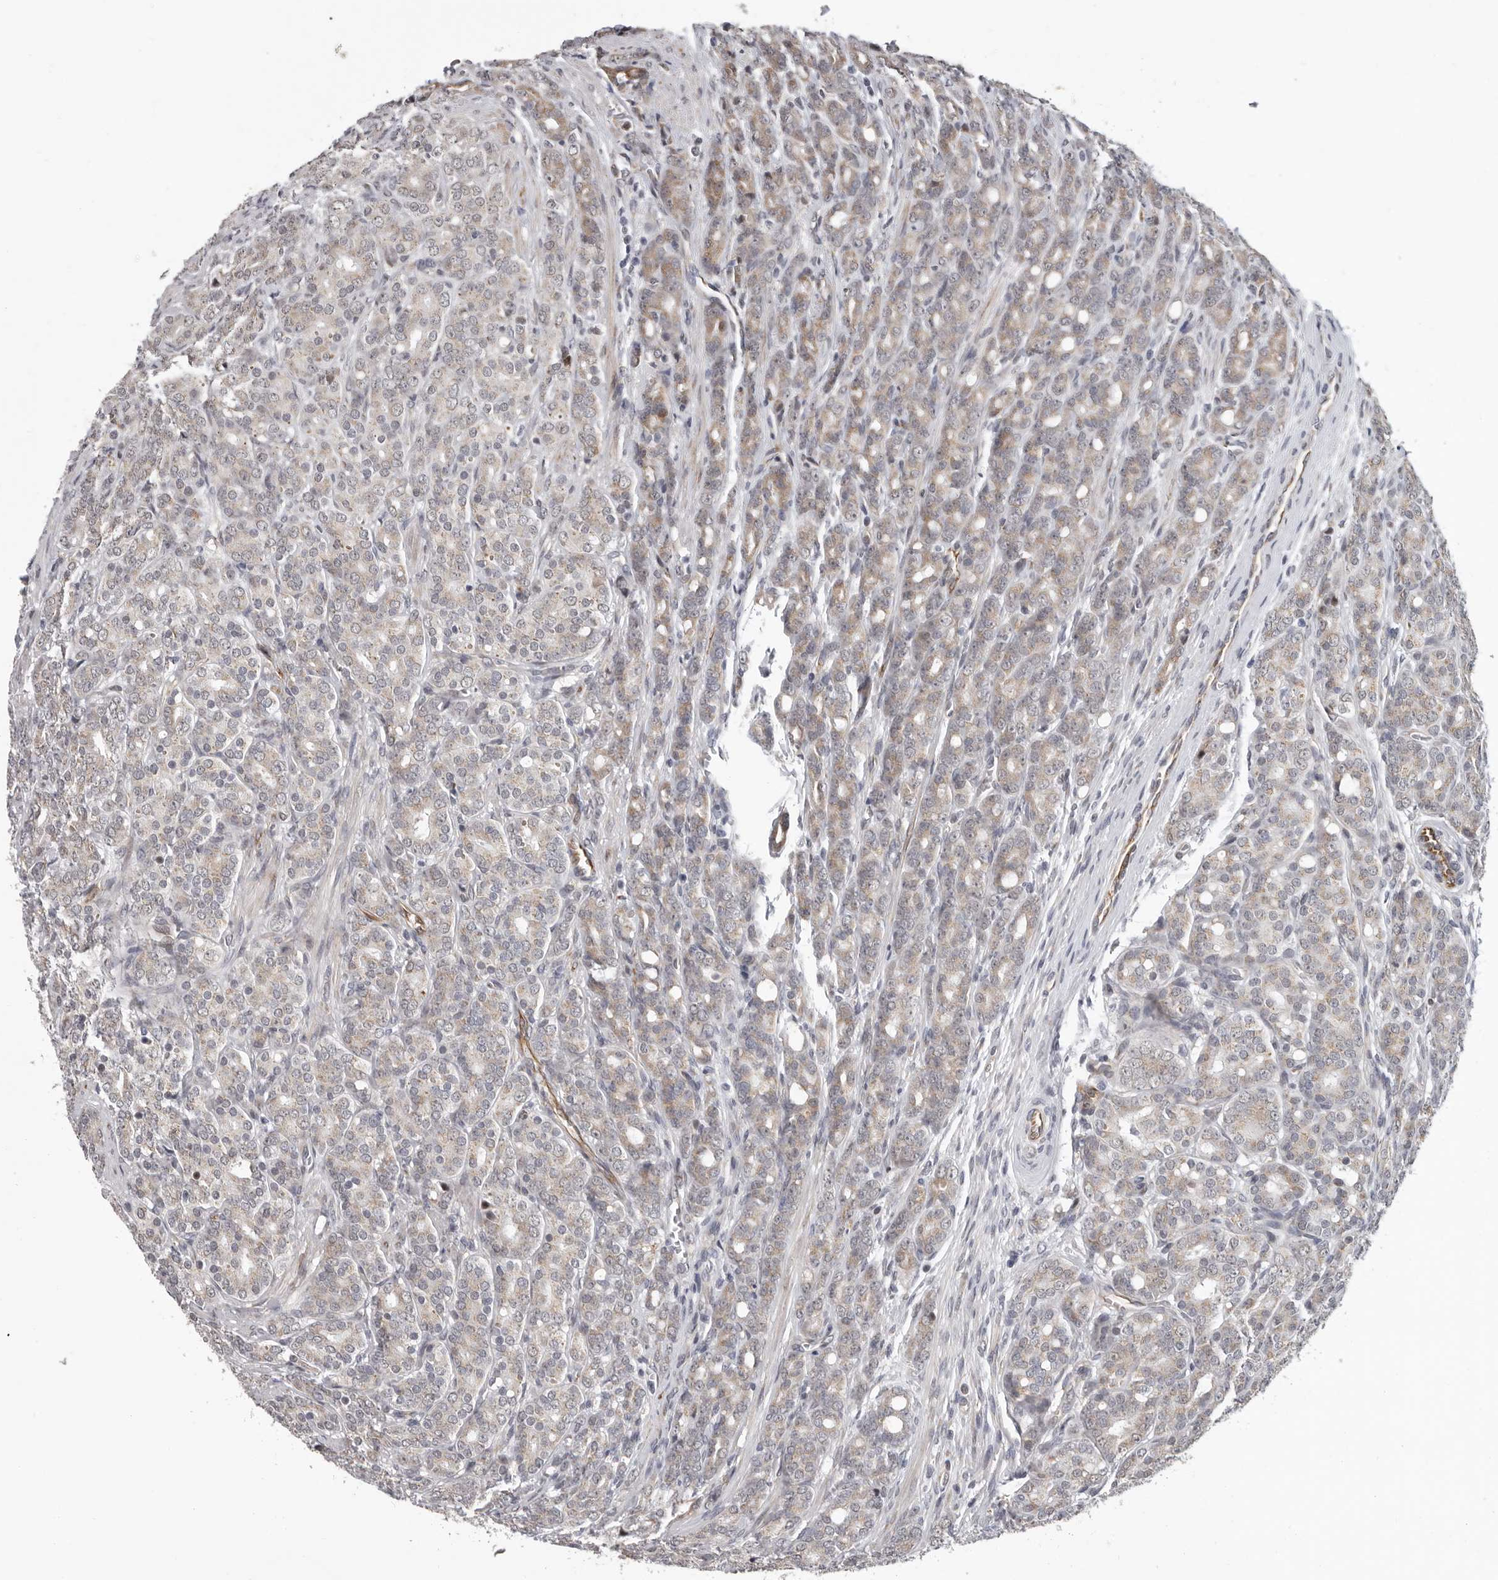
{"staining": {"intensity": "negative", "quantity": "none", "location": "none"}, "tissue": "prostate cancer", "cell_type": "Tumor cells", "image_type": "cancer", "snomed": [{"axis": "morphology", "description": "Adenocarcinoma, High grade"}, {"axis": "topography", "description": "Prostate"}], "caption": "IHC micrograph of neoplastic tissue: prostate high-grade adenocarcinoma stained with DAB exhibits no significant protein staining in tumor cells.", "gene": "RALGPS2", "patient": {"sex": "male", "age": 62}}